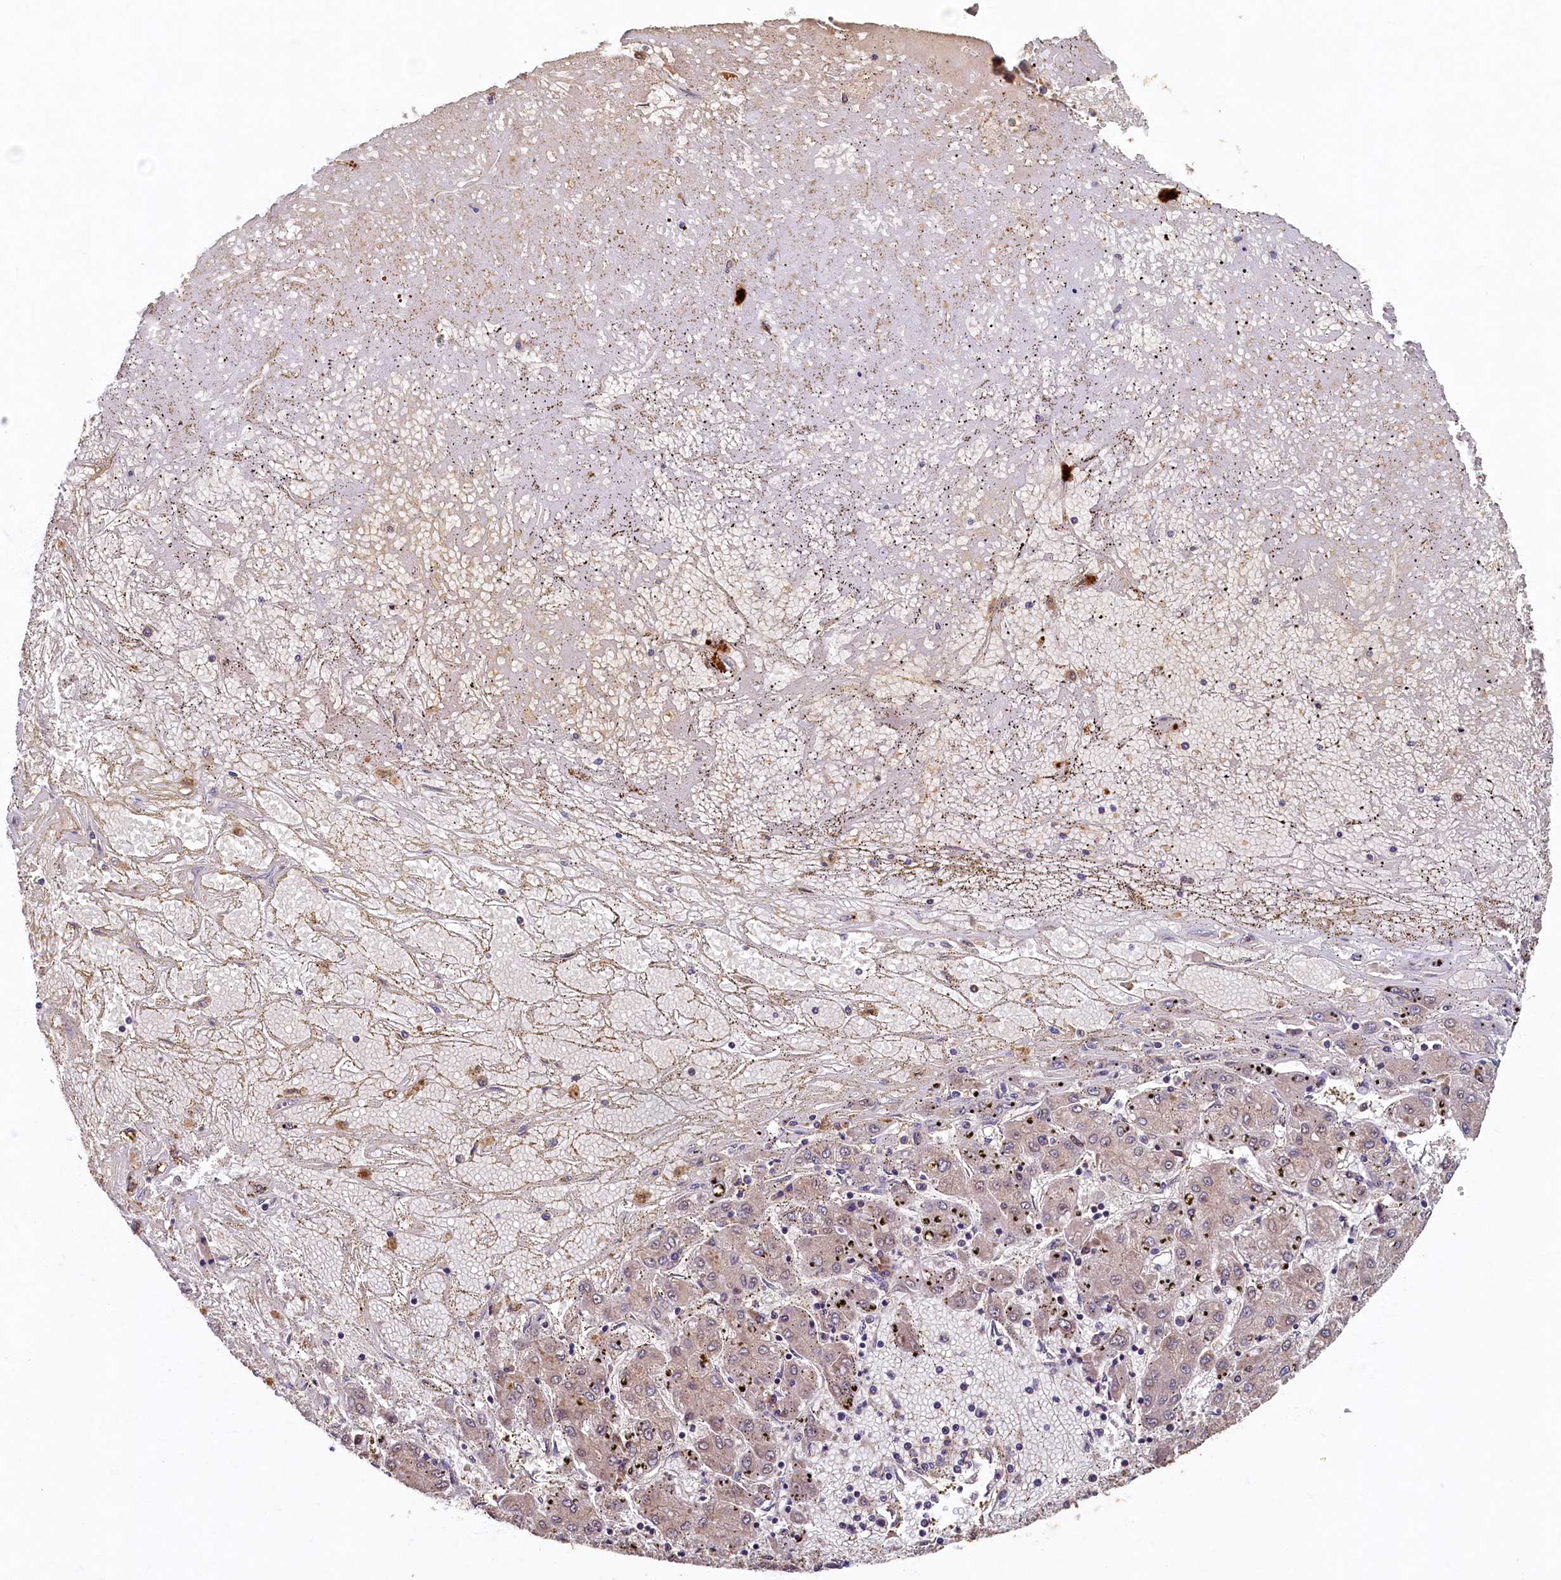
{"staining": {"intensity": "weak", "quantity": "<25%", "location": "cytoplasmic/membranous"}, "tissue": "liver cancer", "cell_type": "Tumor cells", "image_type": "cancer", "snomed": [{"axis": "morphology", "description": "Carcinoma, Hepatocellular, NOS"}, {"axis": "topography", "description": "Liver"}], "caption": "IHC image of liver cancer stained for a protein (brown), which displays no positivity in tumor cells.", "gene": "LCMT2", "patient": {"sex": "male", "age": 72}}